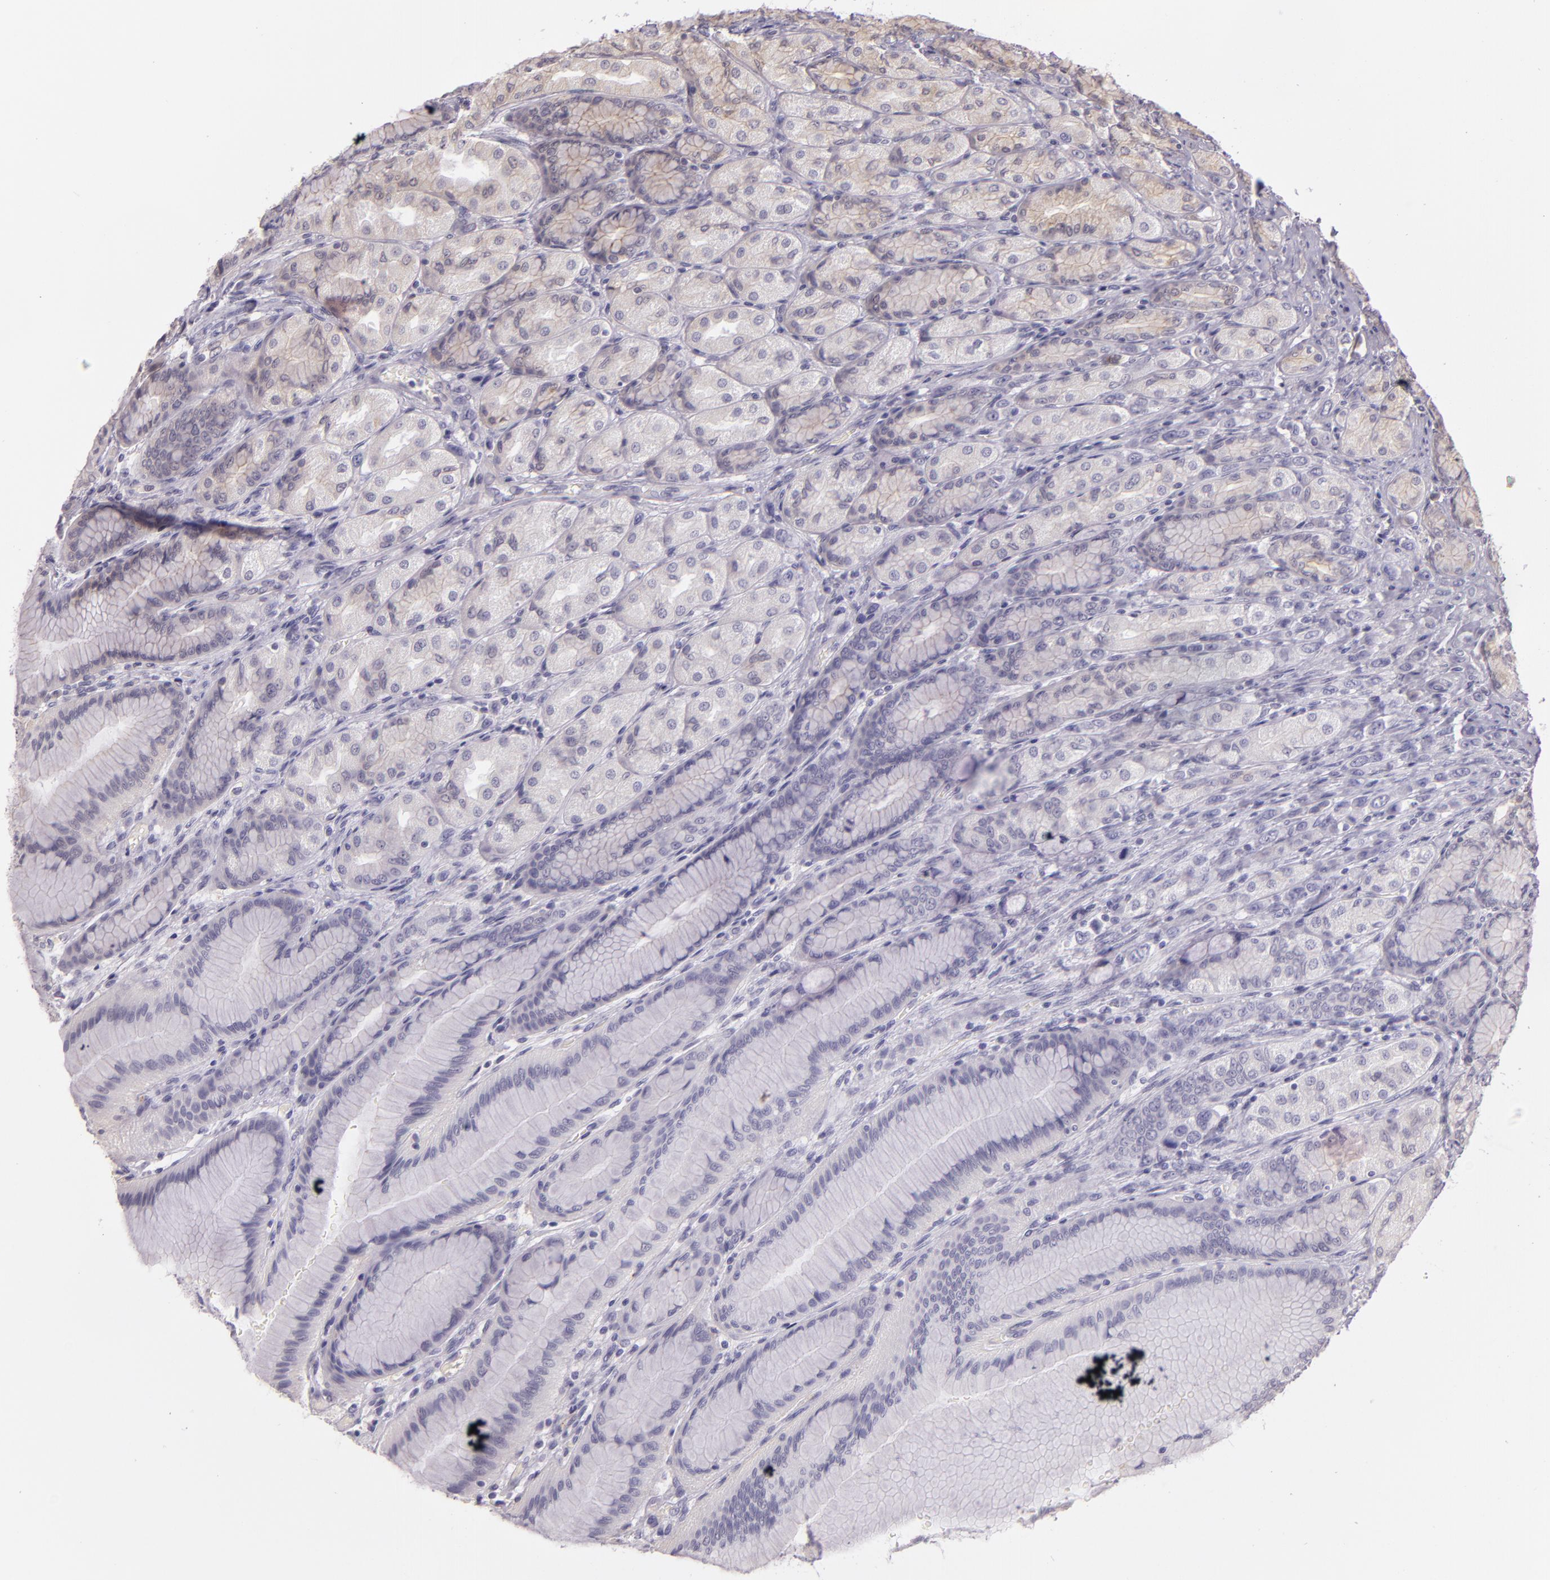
{"staining": {"intensity": "weak", "quantity": "<25%", "location": "cytoplasmic/membranous"}, "tissue": "stomach", "cell_type": "Glandular cells", "image_type": "normal", "snomed": [{"axis": "morphology", "description": "Normal tissue, NOS"}, {"axis": "morphology", "description": "Adenocarcinoma, NOS"}, {"axis": "topography", "description": "Stomach"}, {"axis": "topography", "description": "Stomach, lower"}], "caption": "IHC image of normal human stomach stained for a protein (brown), which shows no positivity in glandular cells.", "gene": "ARMH4", "patient": {"sex": "female", "age": 65}}